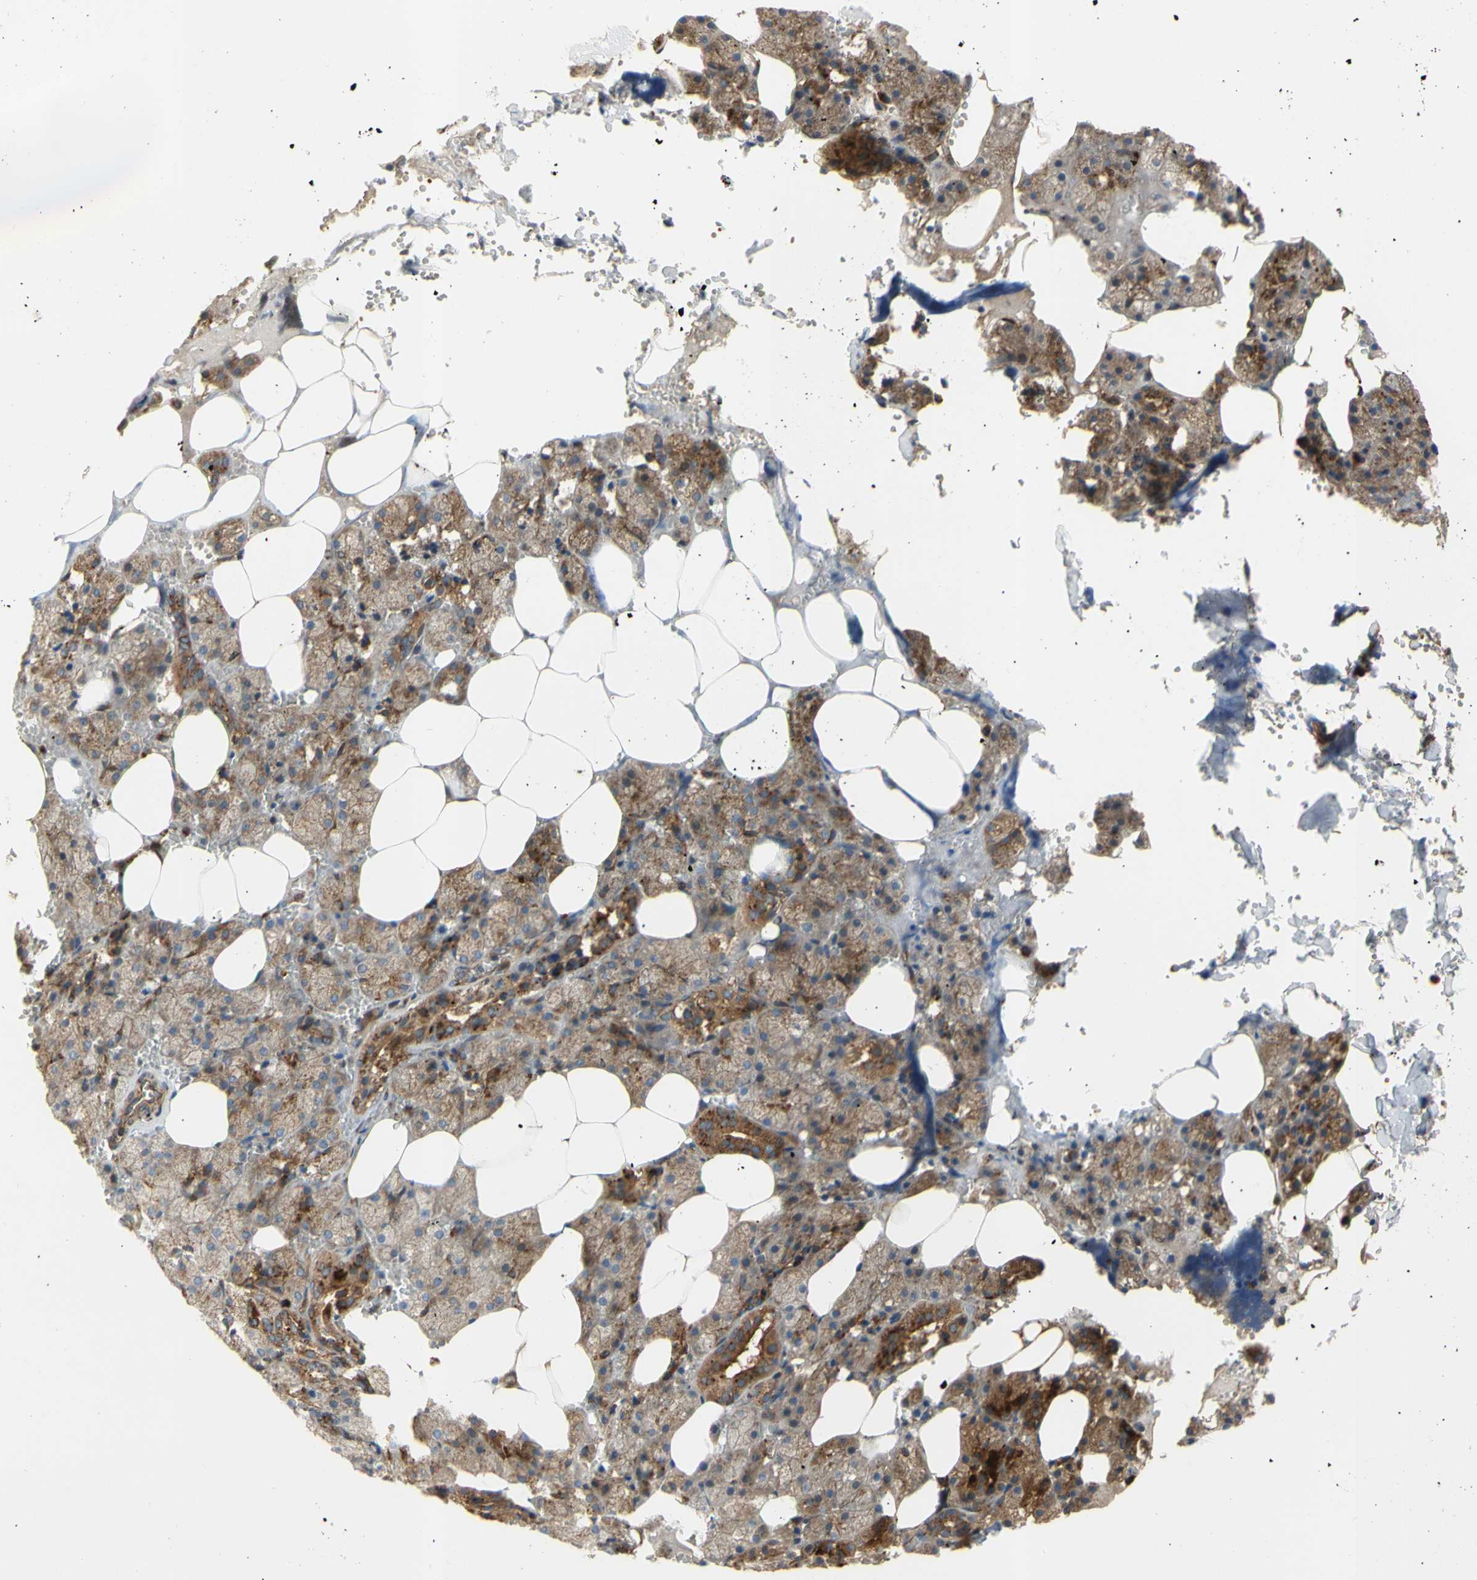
{"staining": {"intensity": "moderate", "quantity": ">75%", "location": "cytoplasmic/membranous"}, "tissue": "salivary gland", "cell_type": "Glandular cells", "image_type": "normal", "snomed": [{"axis": "morphology", "description": "Normal tissue, NOS"}, {"axis": "topography", "description": "Salivary gland"}], "caption": "Immunohistochemical staining of unremarkable salivary gland displays moderate cytoplasmic/membranous protein positivity in approximately >75% of glandular cells. (brown staining indicates protein expression, while blue staining denotes nuclei).", "gene": "TUBG2", "patient": {"sex": "male", "age": 62}}